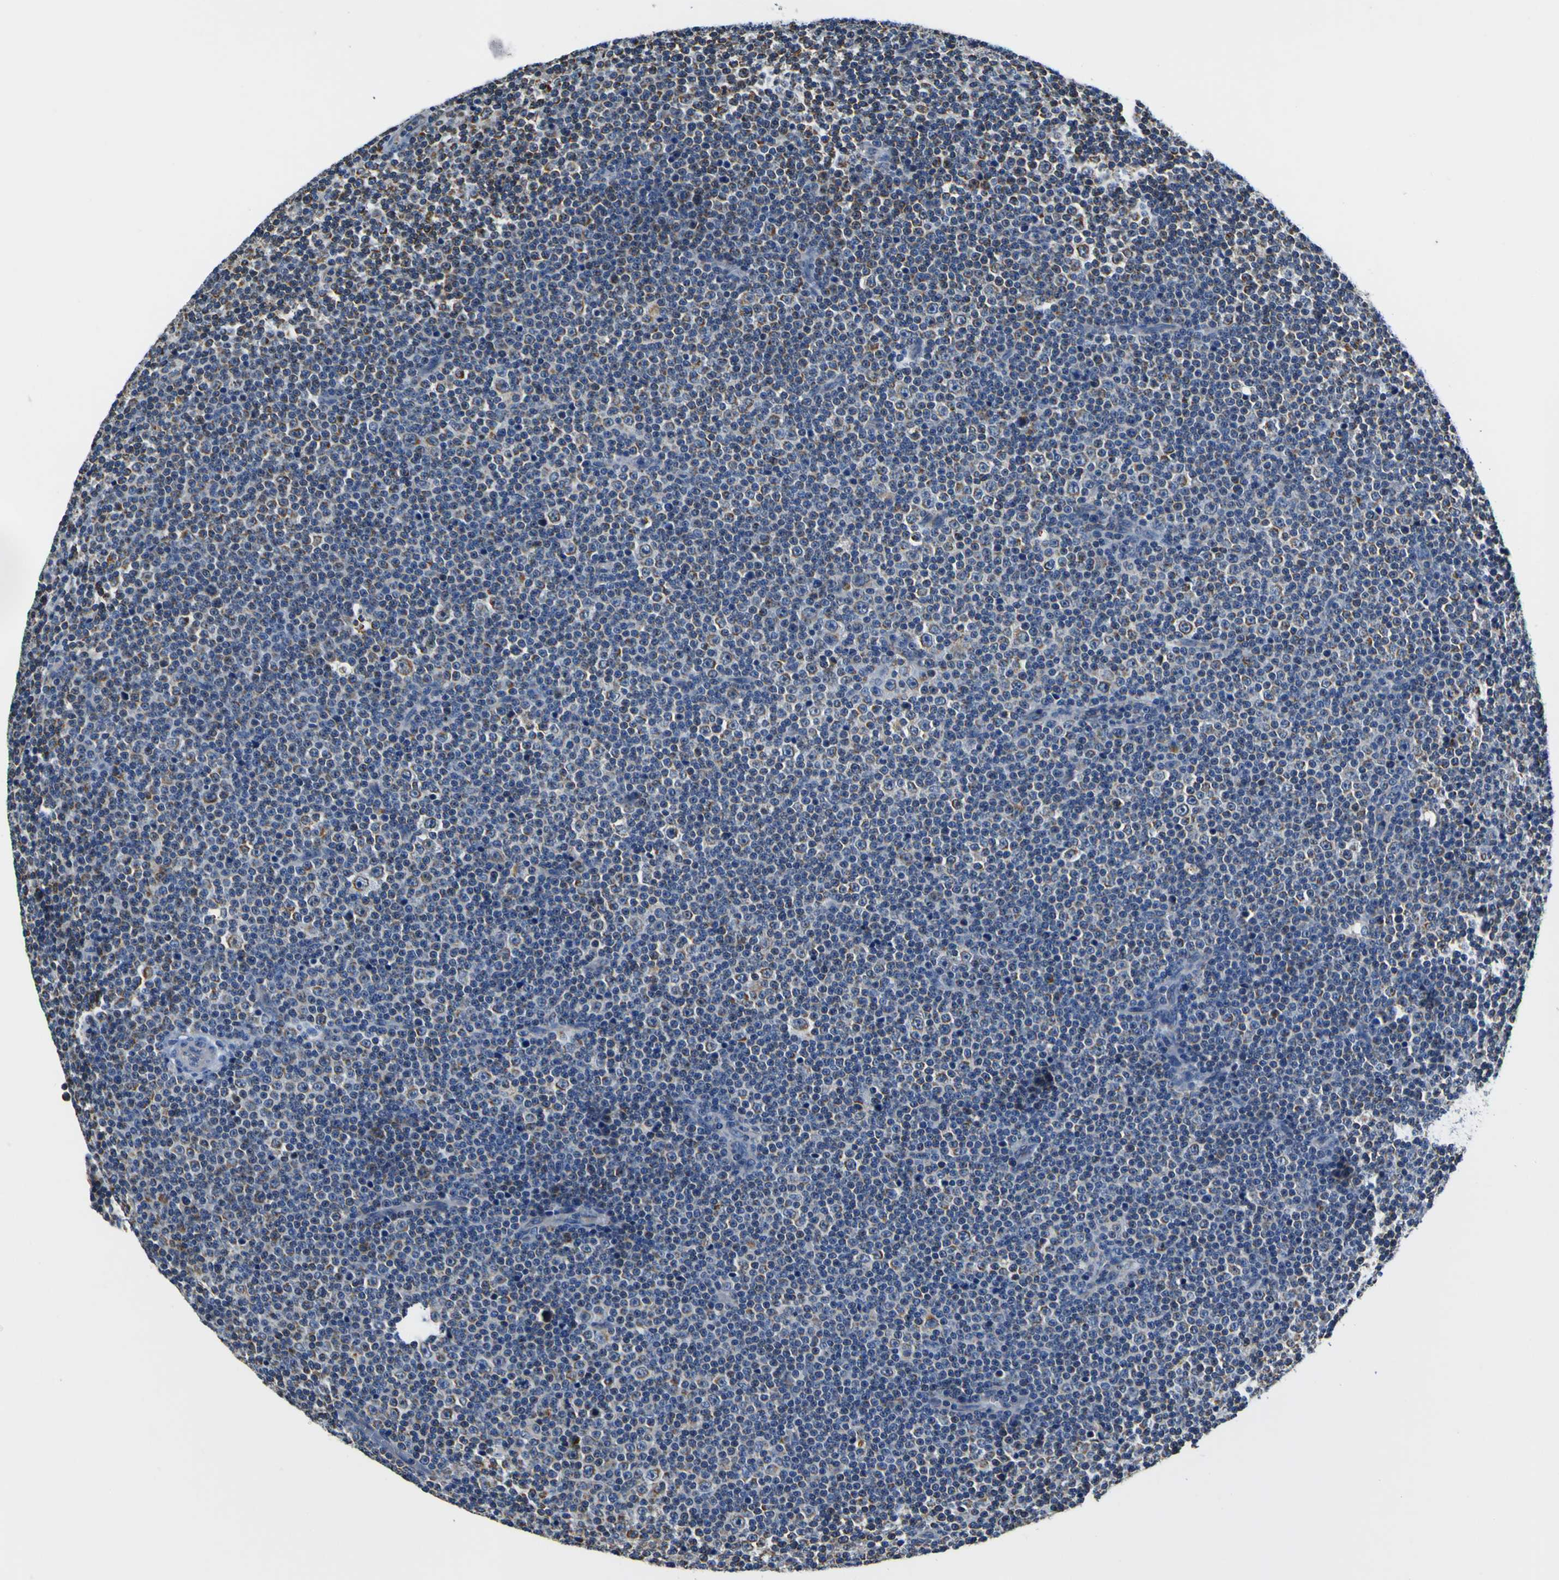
{"staining": {"intensity": "weak", "quantity": "25%-75%", "location": "cytoplasmic/membranous"}, "tissue": "lymphoma", "cell_type": "Tumor cells", "image_type": "cancer", "snomed": [{"axis": "morphology", "description": "Malignant lymphoma, non-Hodgkin's type, Low grade"}, {"axis": "topography", "description": "Lymph node"}], "caption": "Lymphoma was stained to show a protein in brown. There is low levels of weak cytoplasmic/membranous expression in approximately 25%-75% of tumor cells.", "gene": "LRP4", "patient": {"sex": "female", "age": 67}}